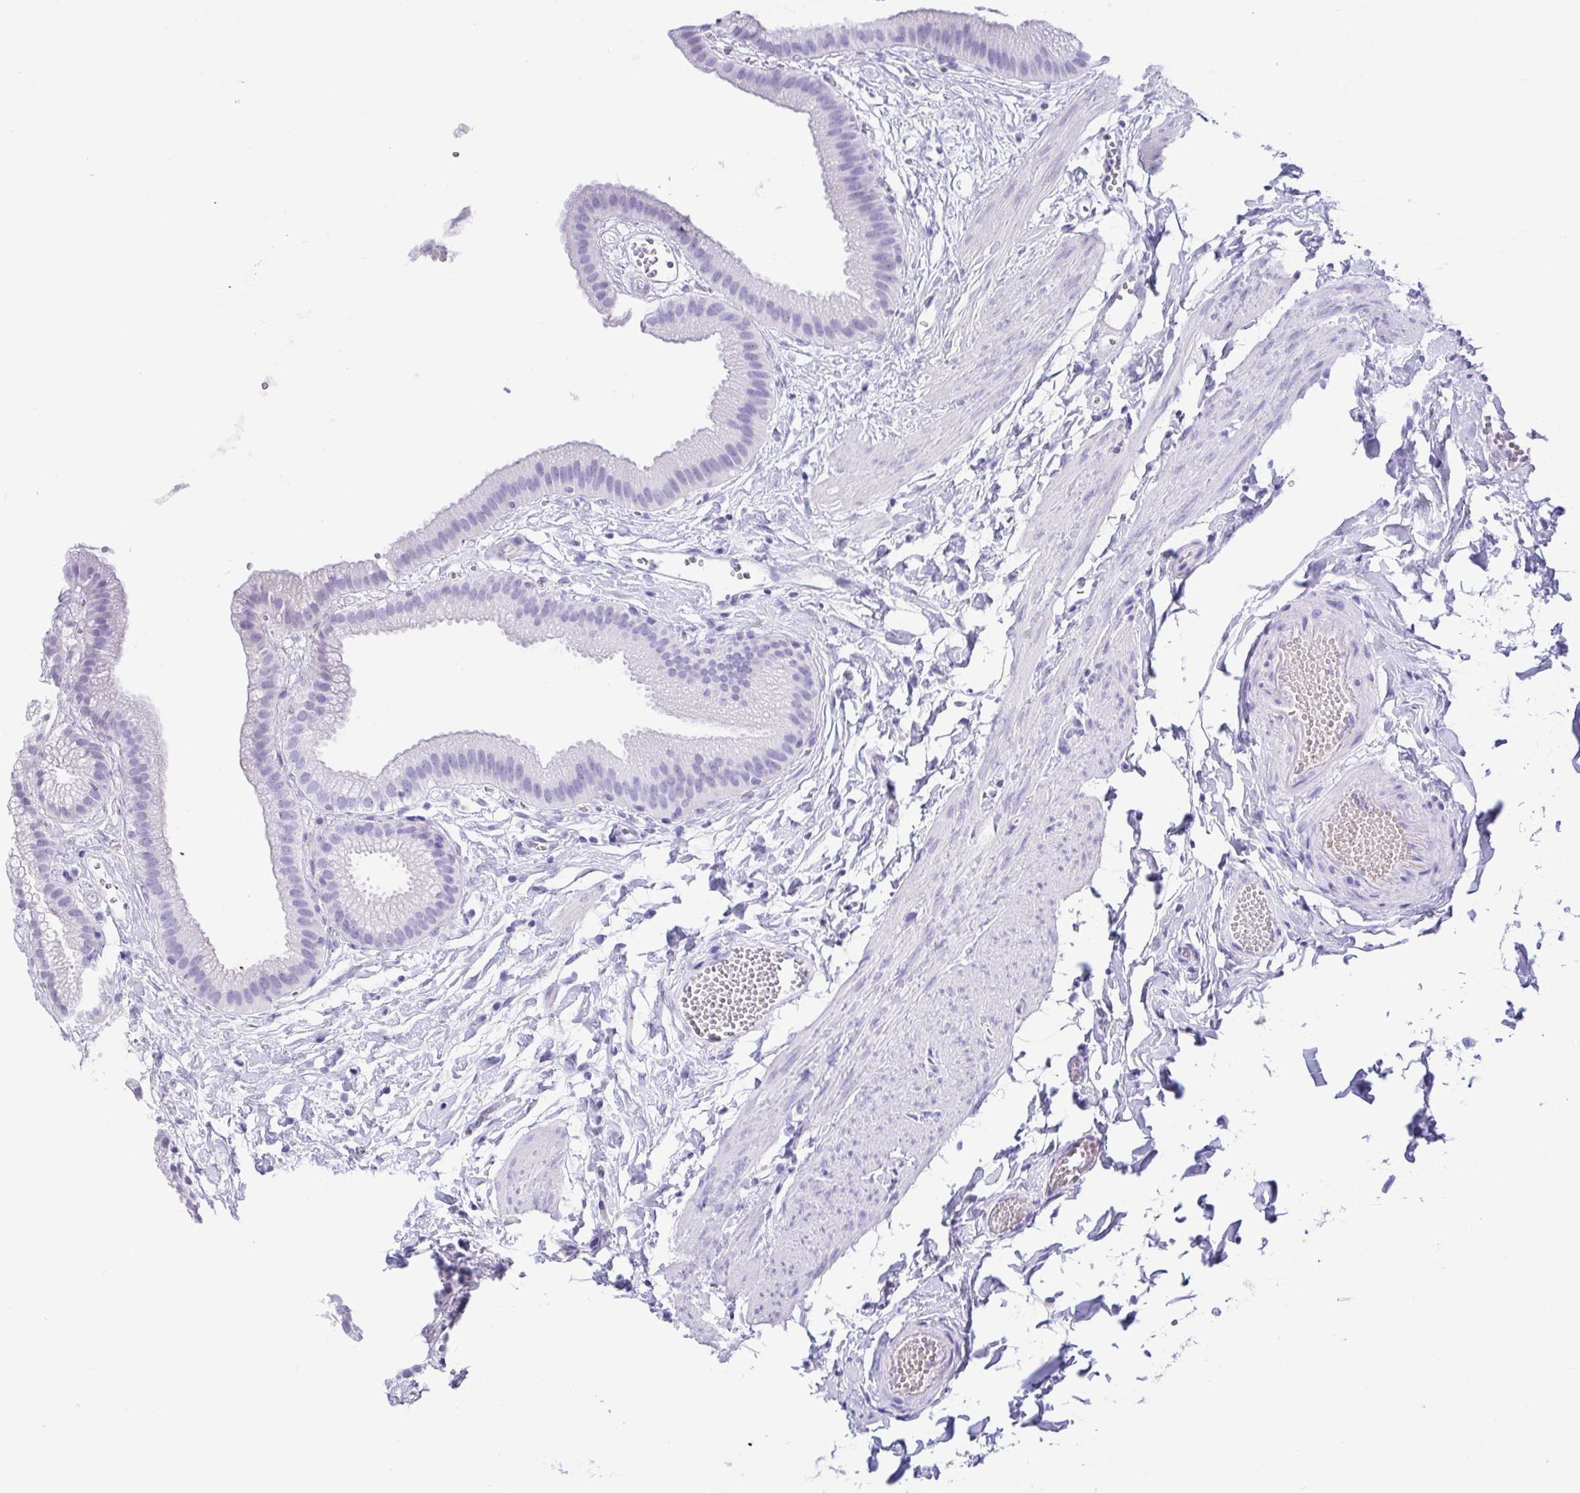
{"staining": {"intensity": "negative", "quantity": "none", "location": "none"}, "tissue": "gallbladder", "cell_type": "Glandular cells", "image_type": "normal", "snomed": [{"axis": "morphology", "description": "Normal tissue, NOS"}, {"axis": "topography", "description": "Gallbladder"}], "caption": "Immunohistochemical staining of normal gallbladder exhibits no significant positivity in glandular cells.", "gene": "GKN1", "patient": {"sex": "female", "age": 63}}